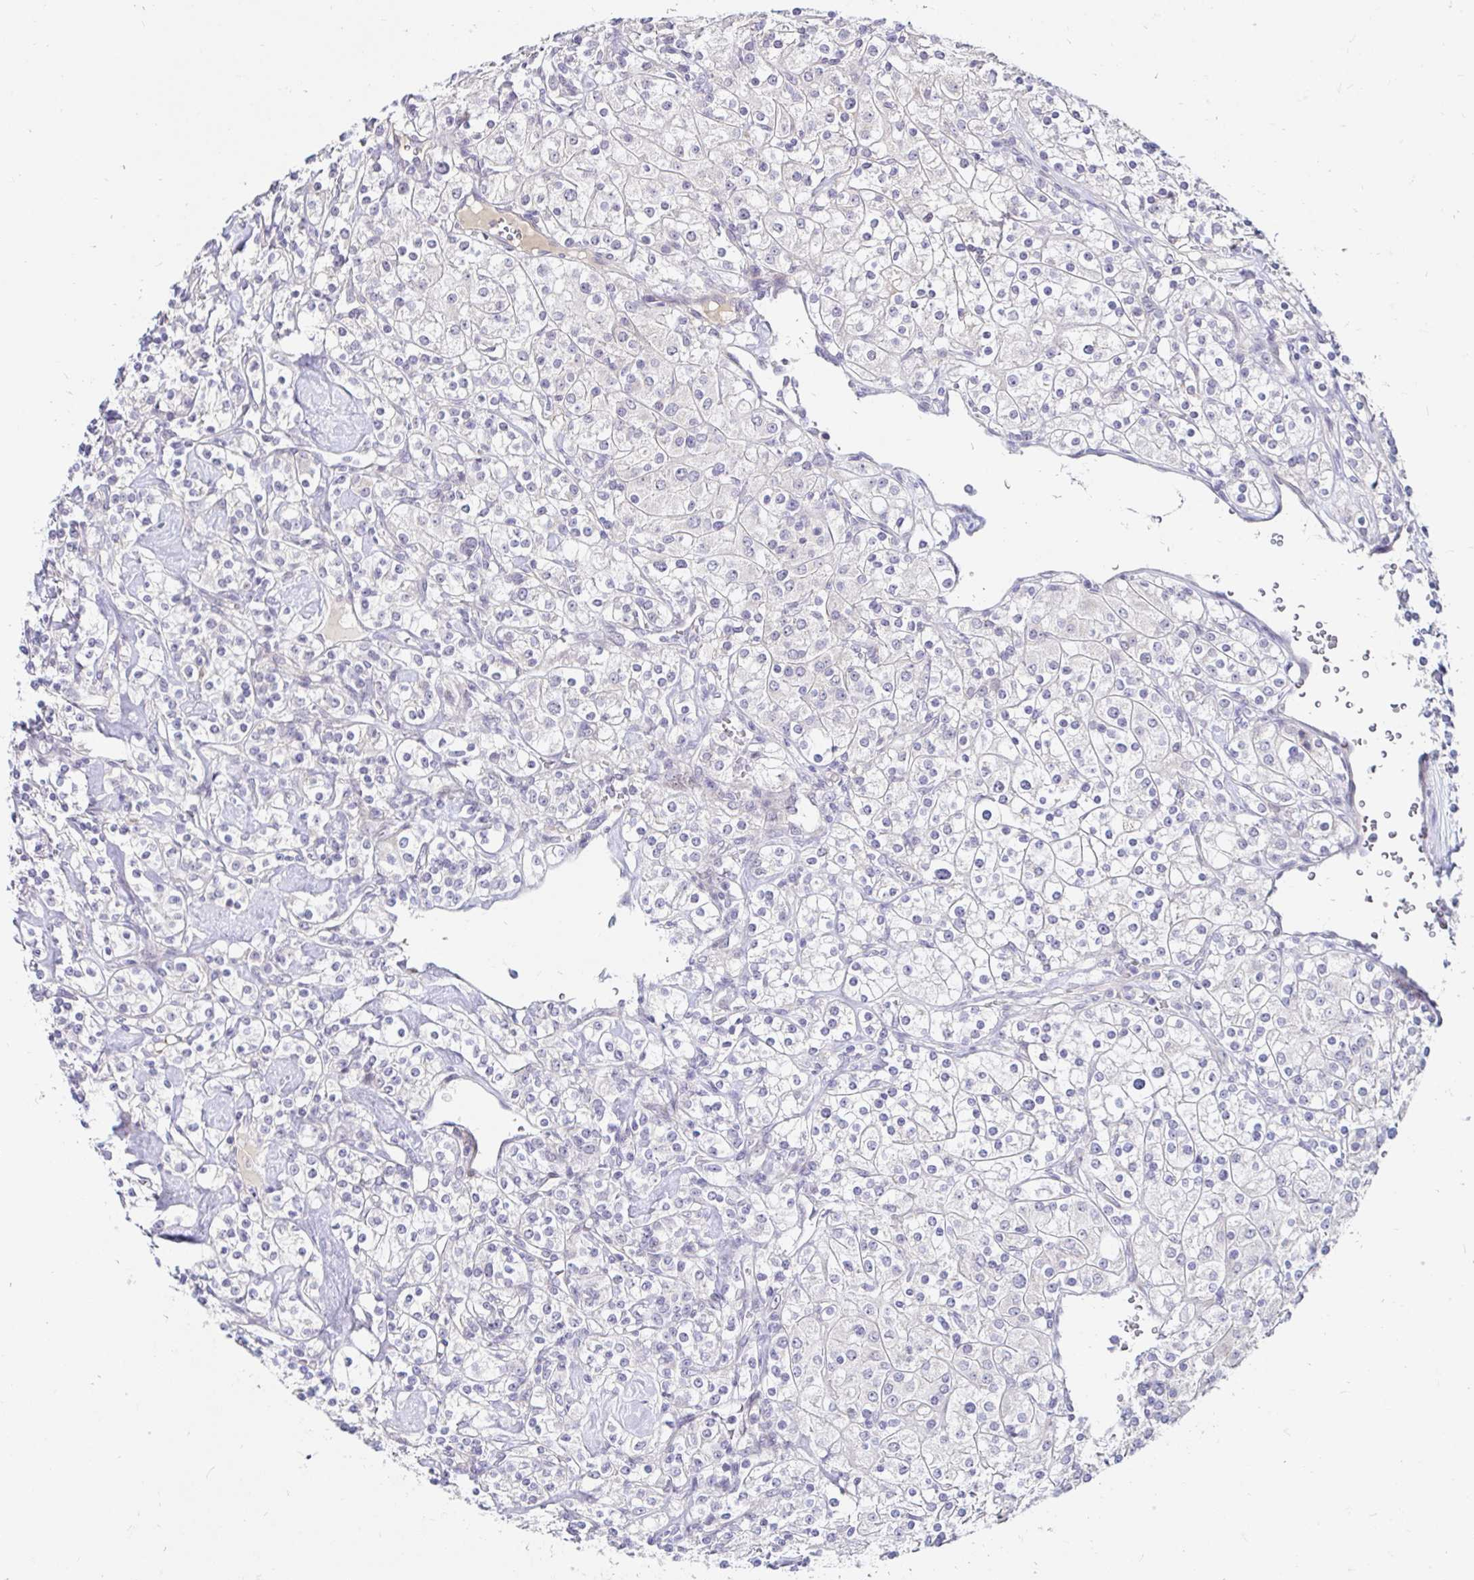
{"staining": {"intensity": "negative", "quantity": "none", "location": "none"}, "tissue": "renal cancer", "cell_type": "Tumor cells", "image_type": "cancer", "snomed": [{"axis": "morphology", "description": "Adenocarcinoma, NOS"}, {"axis": "topography", "description": "Kidney"}], "caption": "This is an immunohistochemistry (IHC) image of adenocarcinoma (renal). There is no expression in tumor cells.", "gene": "GUCY1A1", "patient": {"sex": "male", "age": 77}}